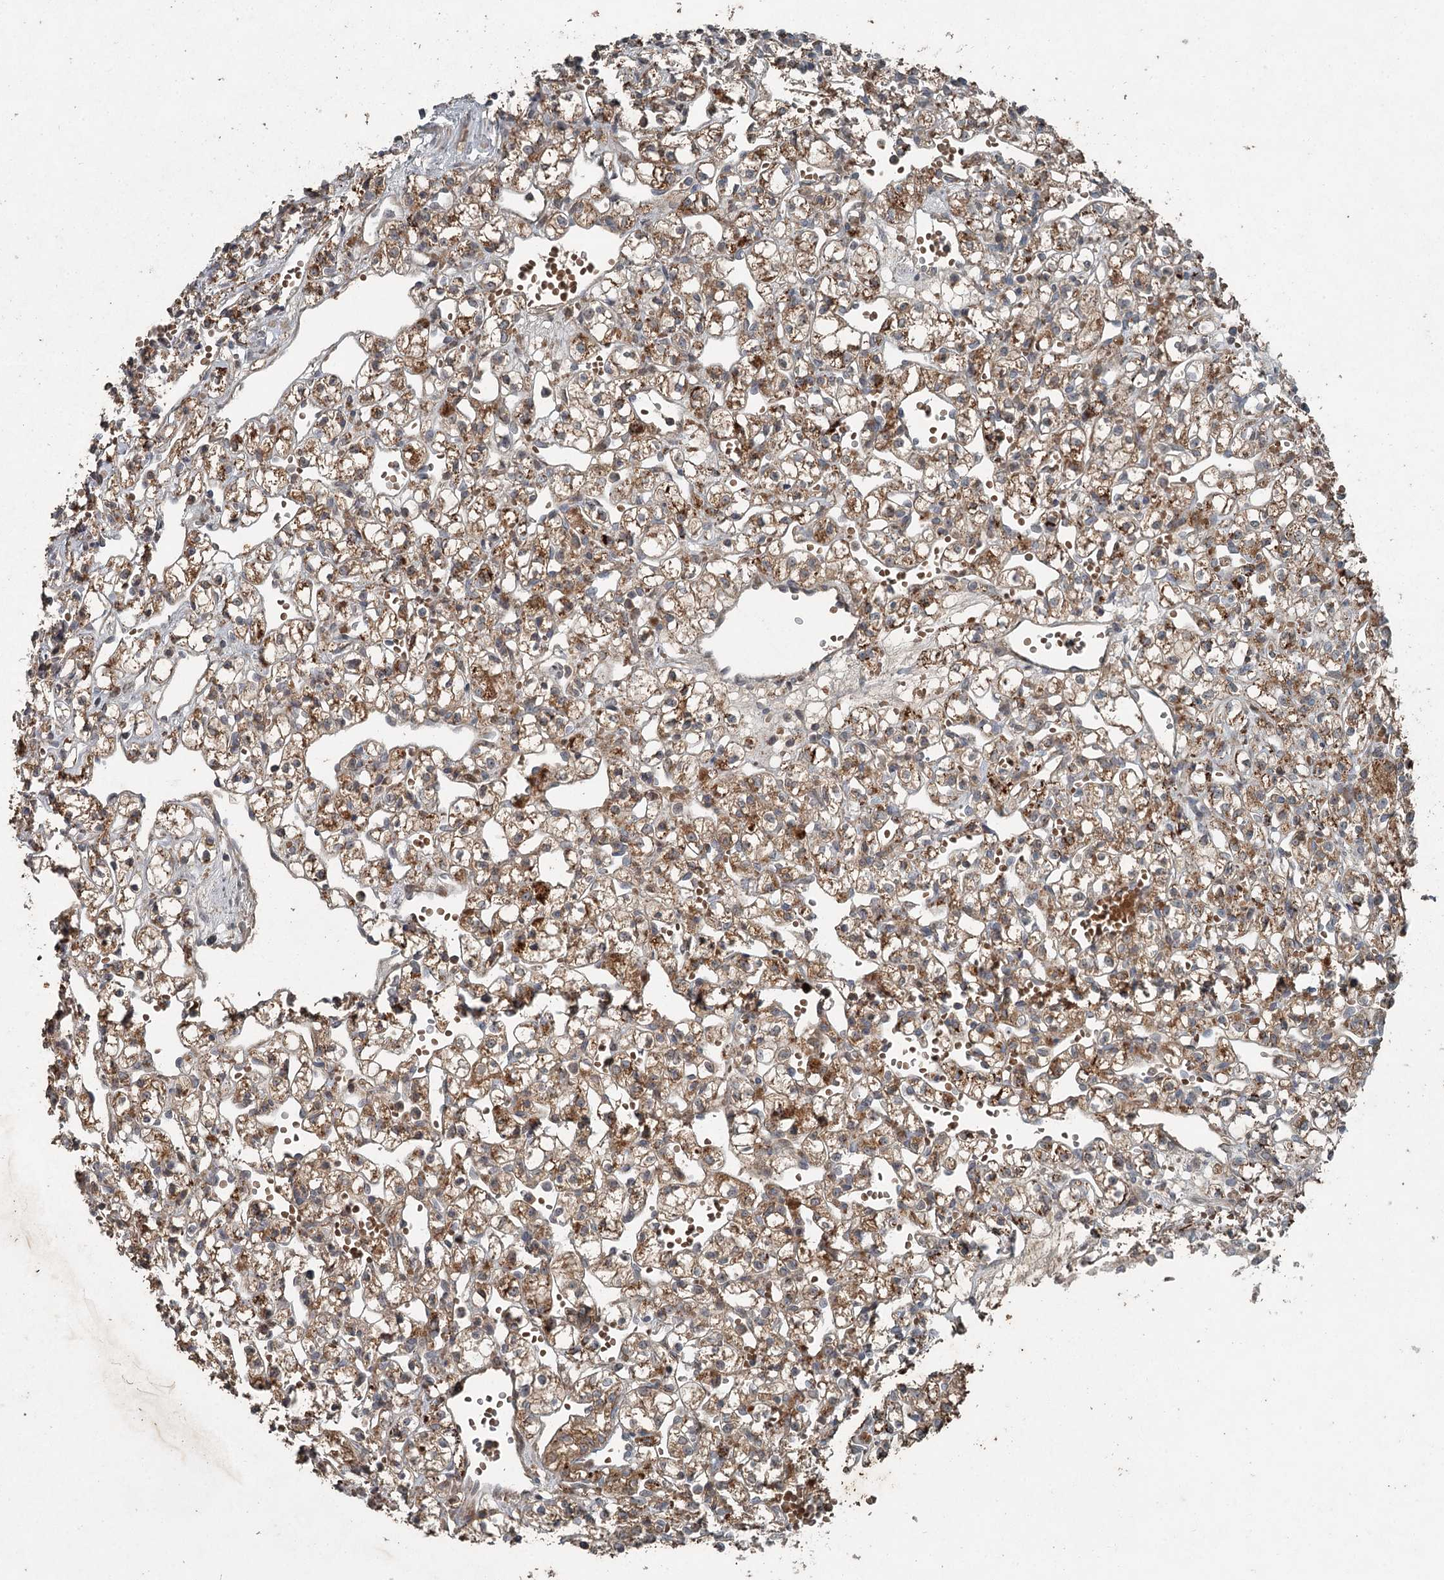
{"staining": {"intensity": "moderate", "quantity": "25%-75%", "location": "cytoplasmic/membranous"}, "tissue": "renal cancer", "cell_type": "Tumor cells", "image_type": "cancer", "snomed": [{"axis": "morphology", "description": "Adenocarcinoma, NOS"}, {"axis": "topography", "description": "Kidney"}], "caption": "Renal cancer (adenocarcinoma) stained with a protein marker shows moderate staining in tumor cells.", "gene": "SLC39A8", "patient": {"sex": "female", "age": 59}}